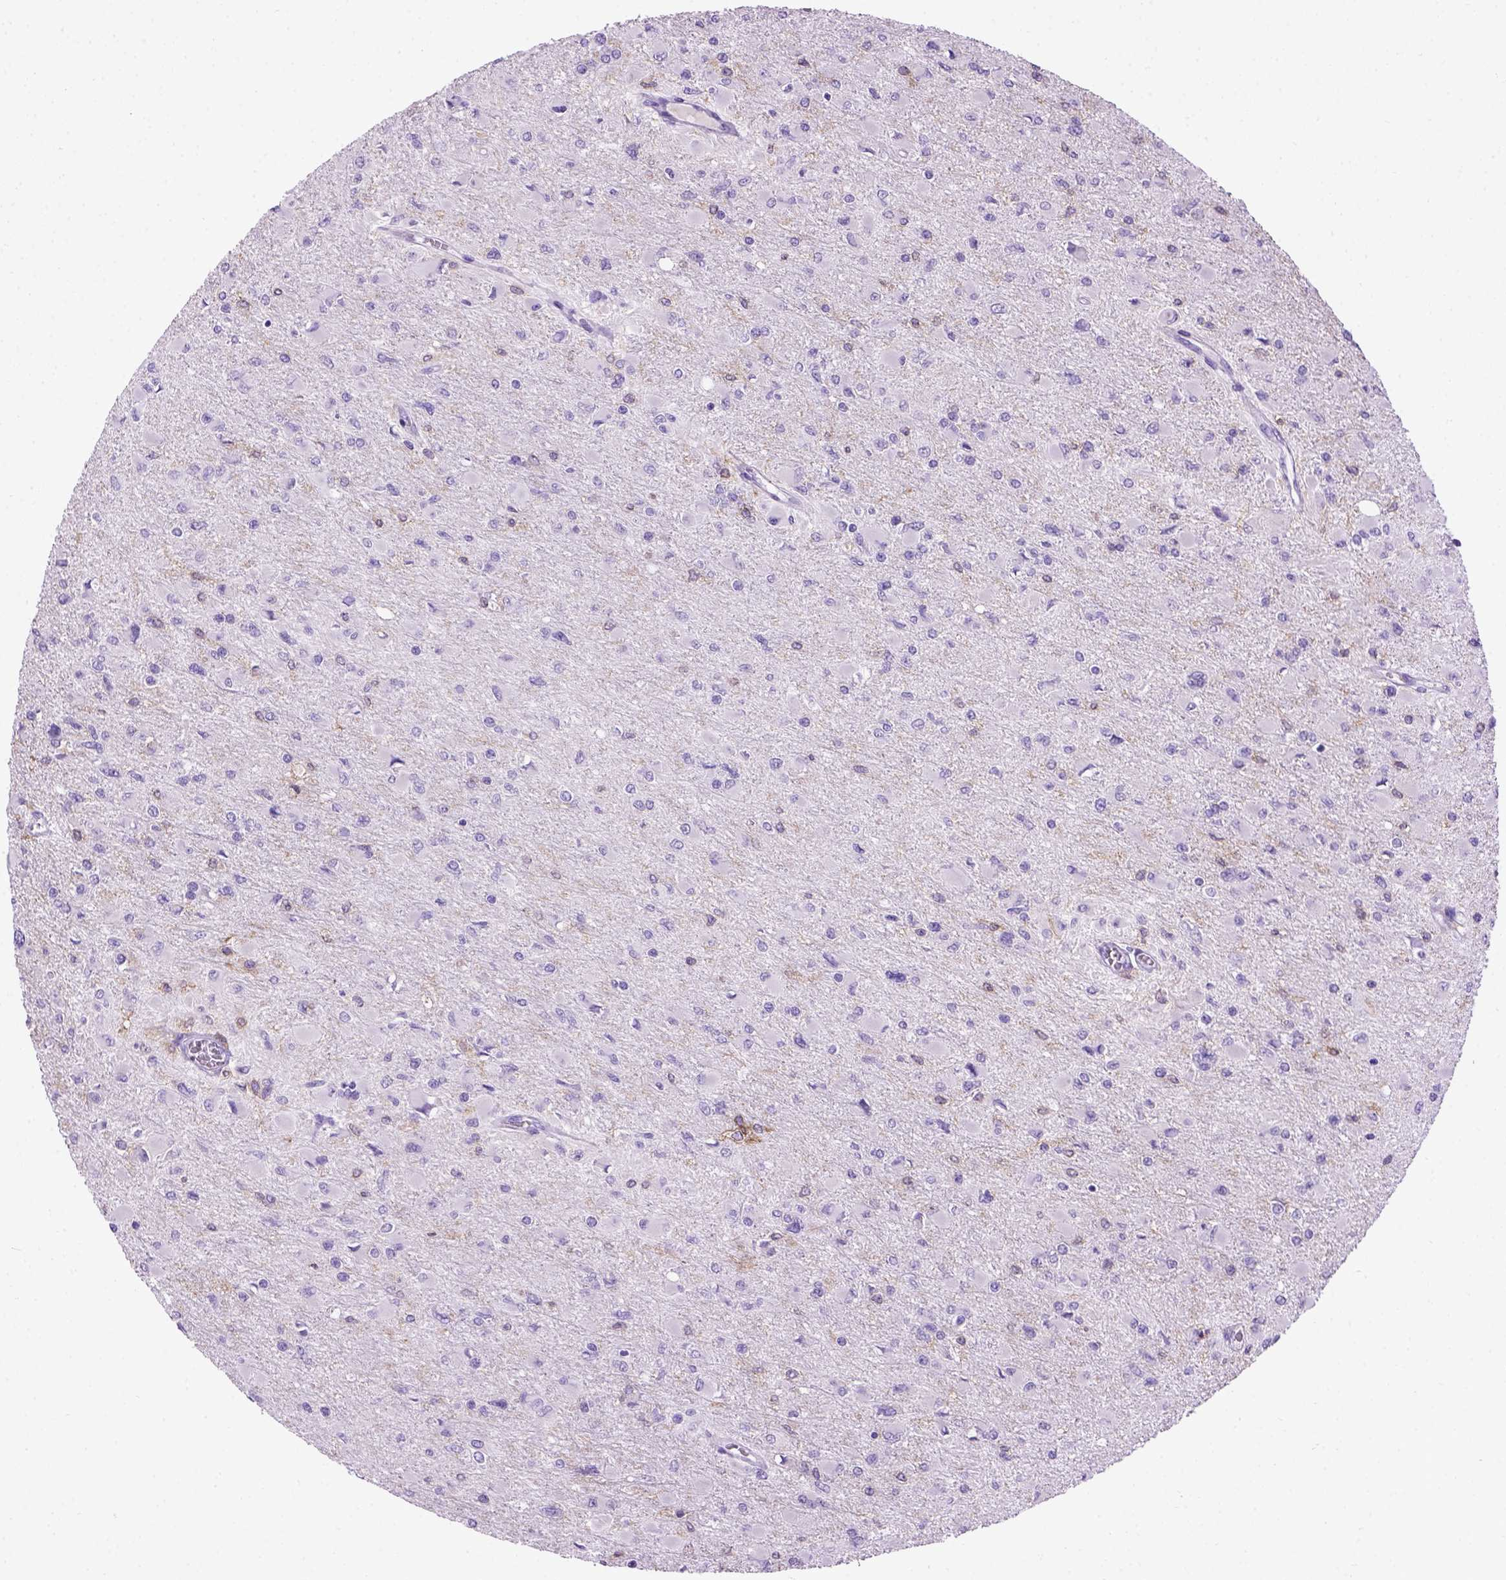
{"staining": {"intensity": "negative", "quantity": "none", "location": "none"}, "tissue": "glioma", "cell_type": "Tumor cells", "image_type": "cancer", "snomed": [{"axis": "morphology", "description": "Glioma, malignant, High grade"}, {"axis": "topography", "description": "Cerebral cortex"}], "caption": "Immunohistochemistry (IHC) of human malignant high-grade glioma shows no positivity in tumor cells.", "gene": "ITGAX", "patient": {"sex": "female", "age": 36}}